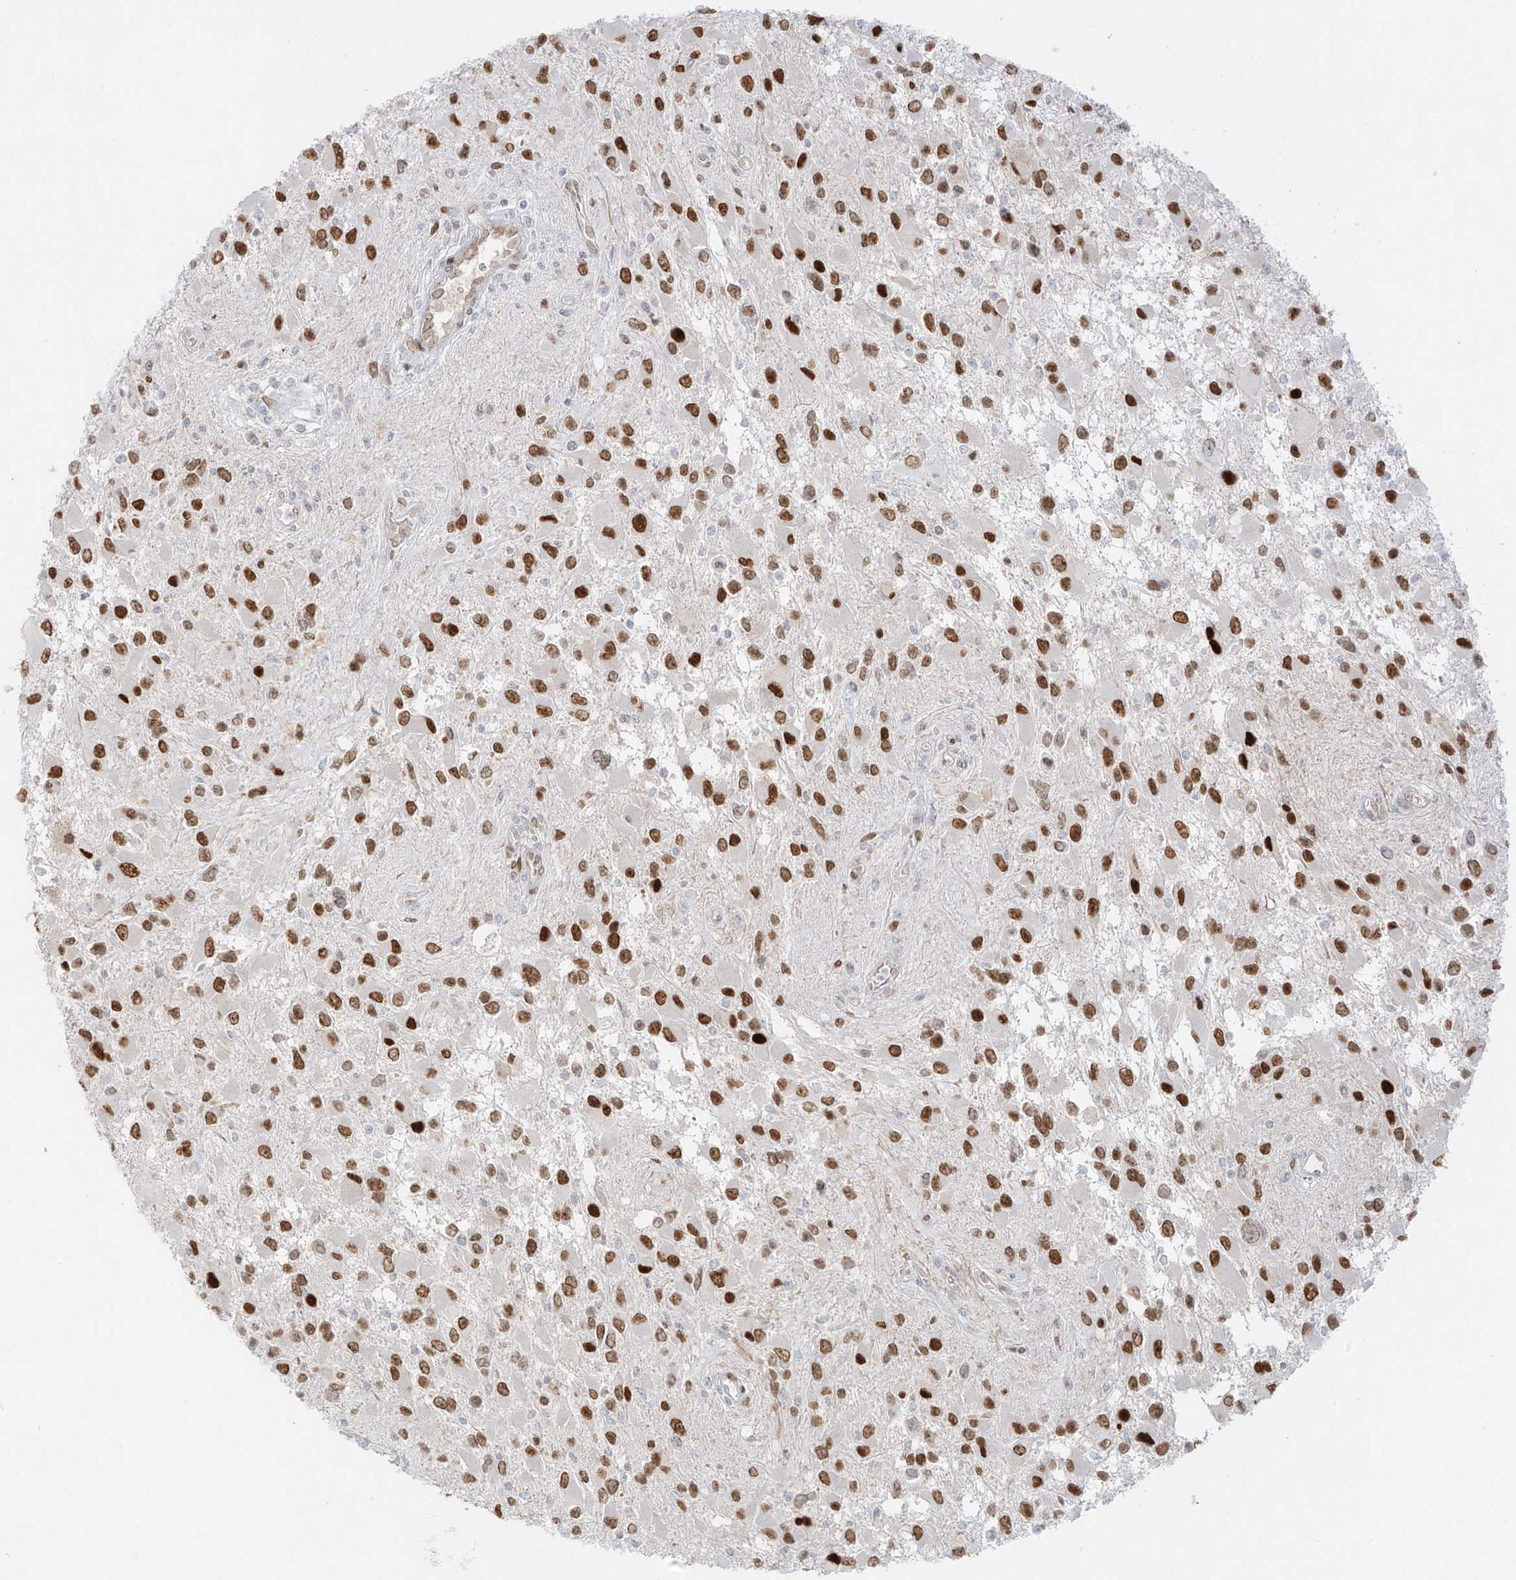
{"staining": {"intensity": "strong", "quantity": ">75%", "location": "nuclear"}, "tissue": "glioma", "cell_type": "Tumor cells", "image_type": "cancer", "snomed": [{"axis": "morphology", "description": "Glioma, malignant, High grade"}, {"axis": "topography", "description": "Brain"}], "caption": "Immunohistochemical staining of glioma demonstrates high levels of strong nuclear protein staining in approximately >75% of tumor cells.", "gene": "ZNF774", "patient": {"sex": "male", "age": 53}}